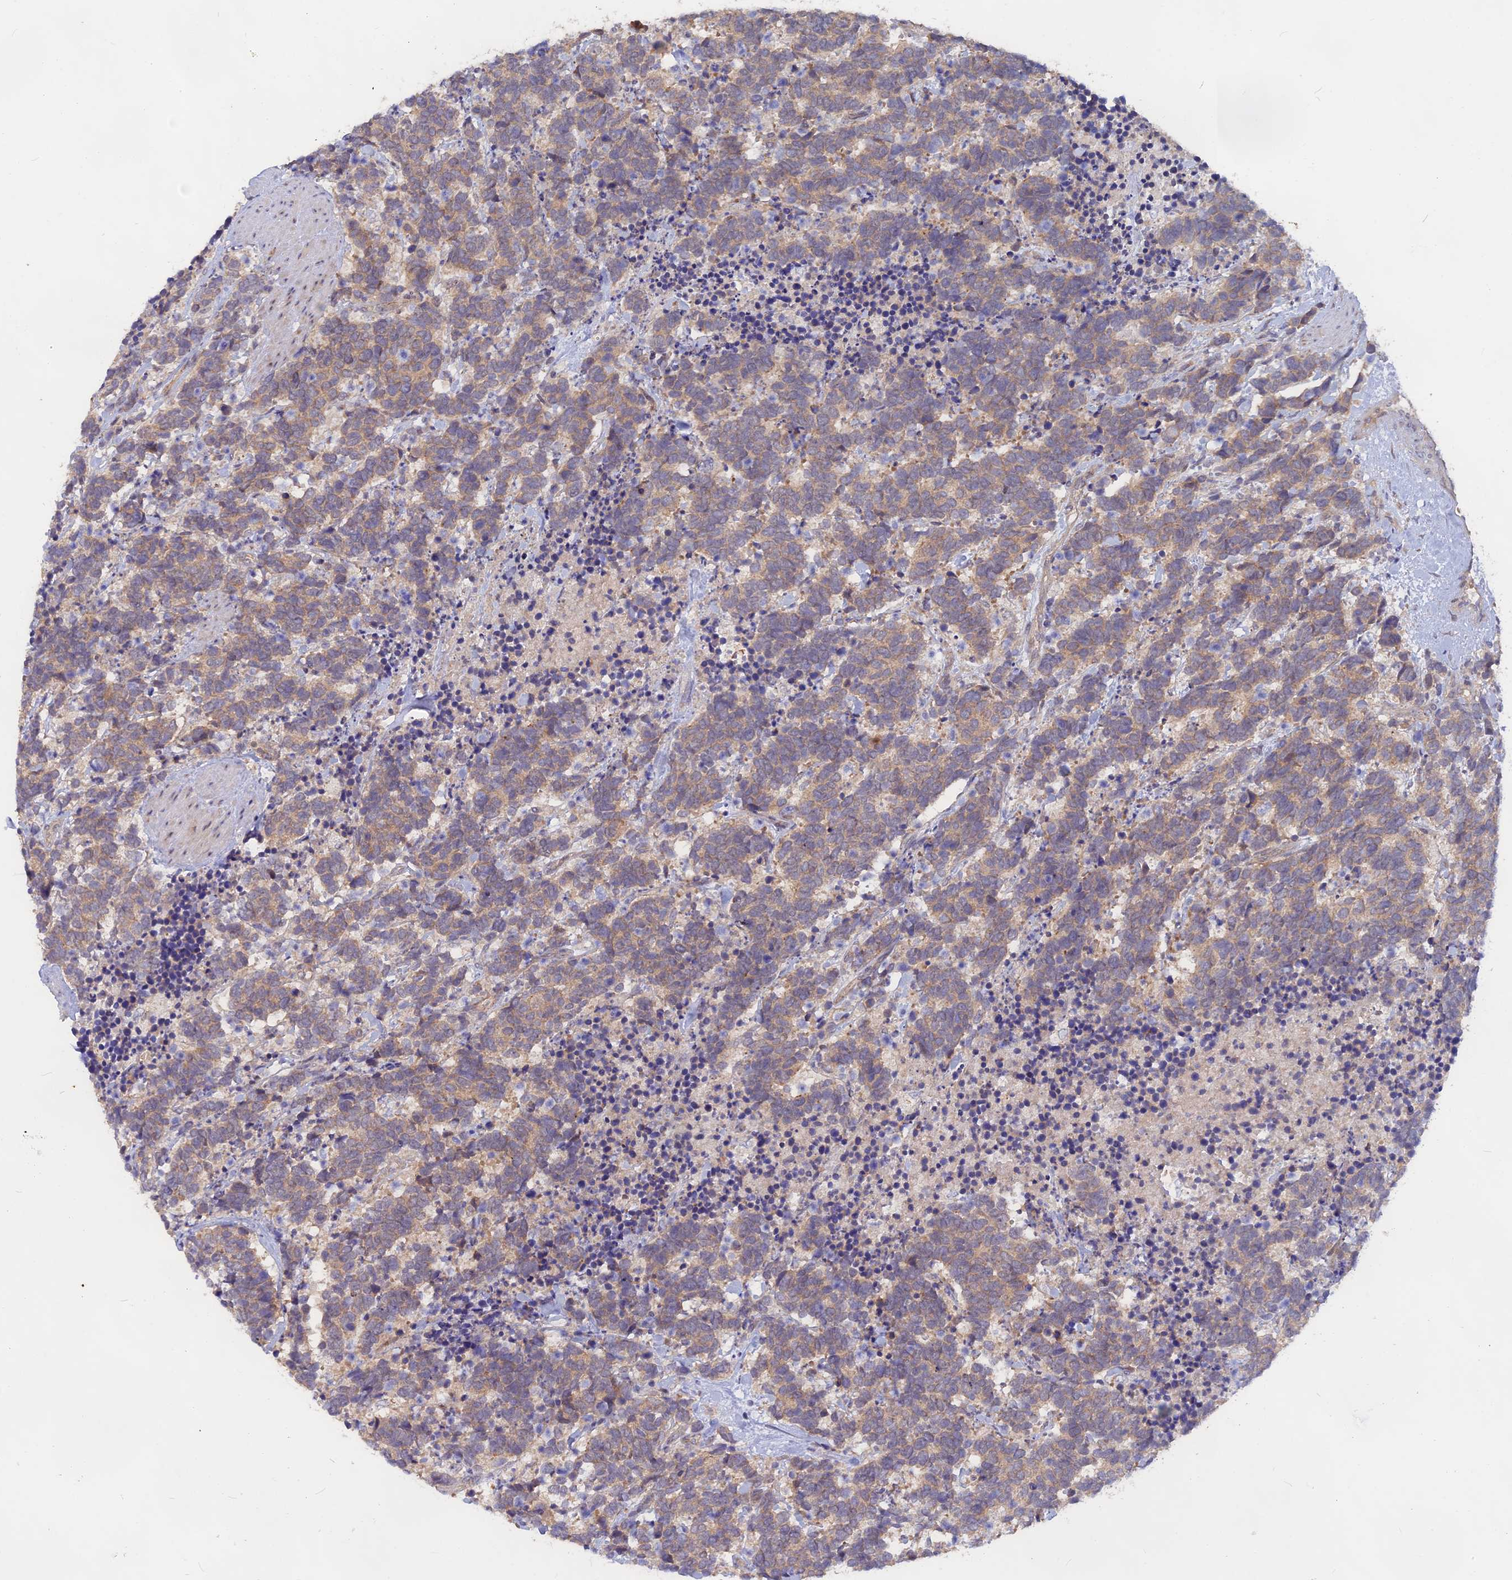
{"staining": {"intensity": "weak", "quantity": ">75%", "location": "cytoplasmic/membranous"}, "tissue": "carcinoid", "cell_type": "Tumor cells", "image_type": "cancer", "snomed": [{"axis": "morphology", "description": "Carcinoma, NOS"}, {"axis": "morphology", "description": "Carcinoid, malignant, NOS"}, {"axis": "topography", "description": "Prostate"}], "caption": "Tumor cells display low levels of weak cytoplasmic/membranous expression in approximately >75% of cells in carcinoid (malignant).", "gene": "TENT4B", "patient": {"sex": "male", "age": 57}}